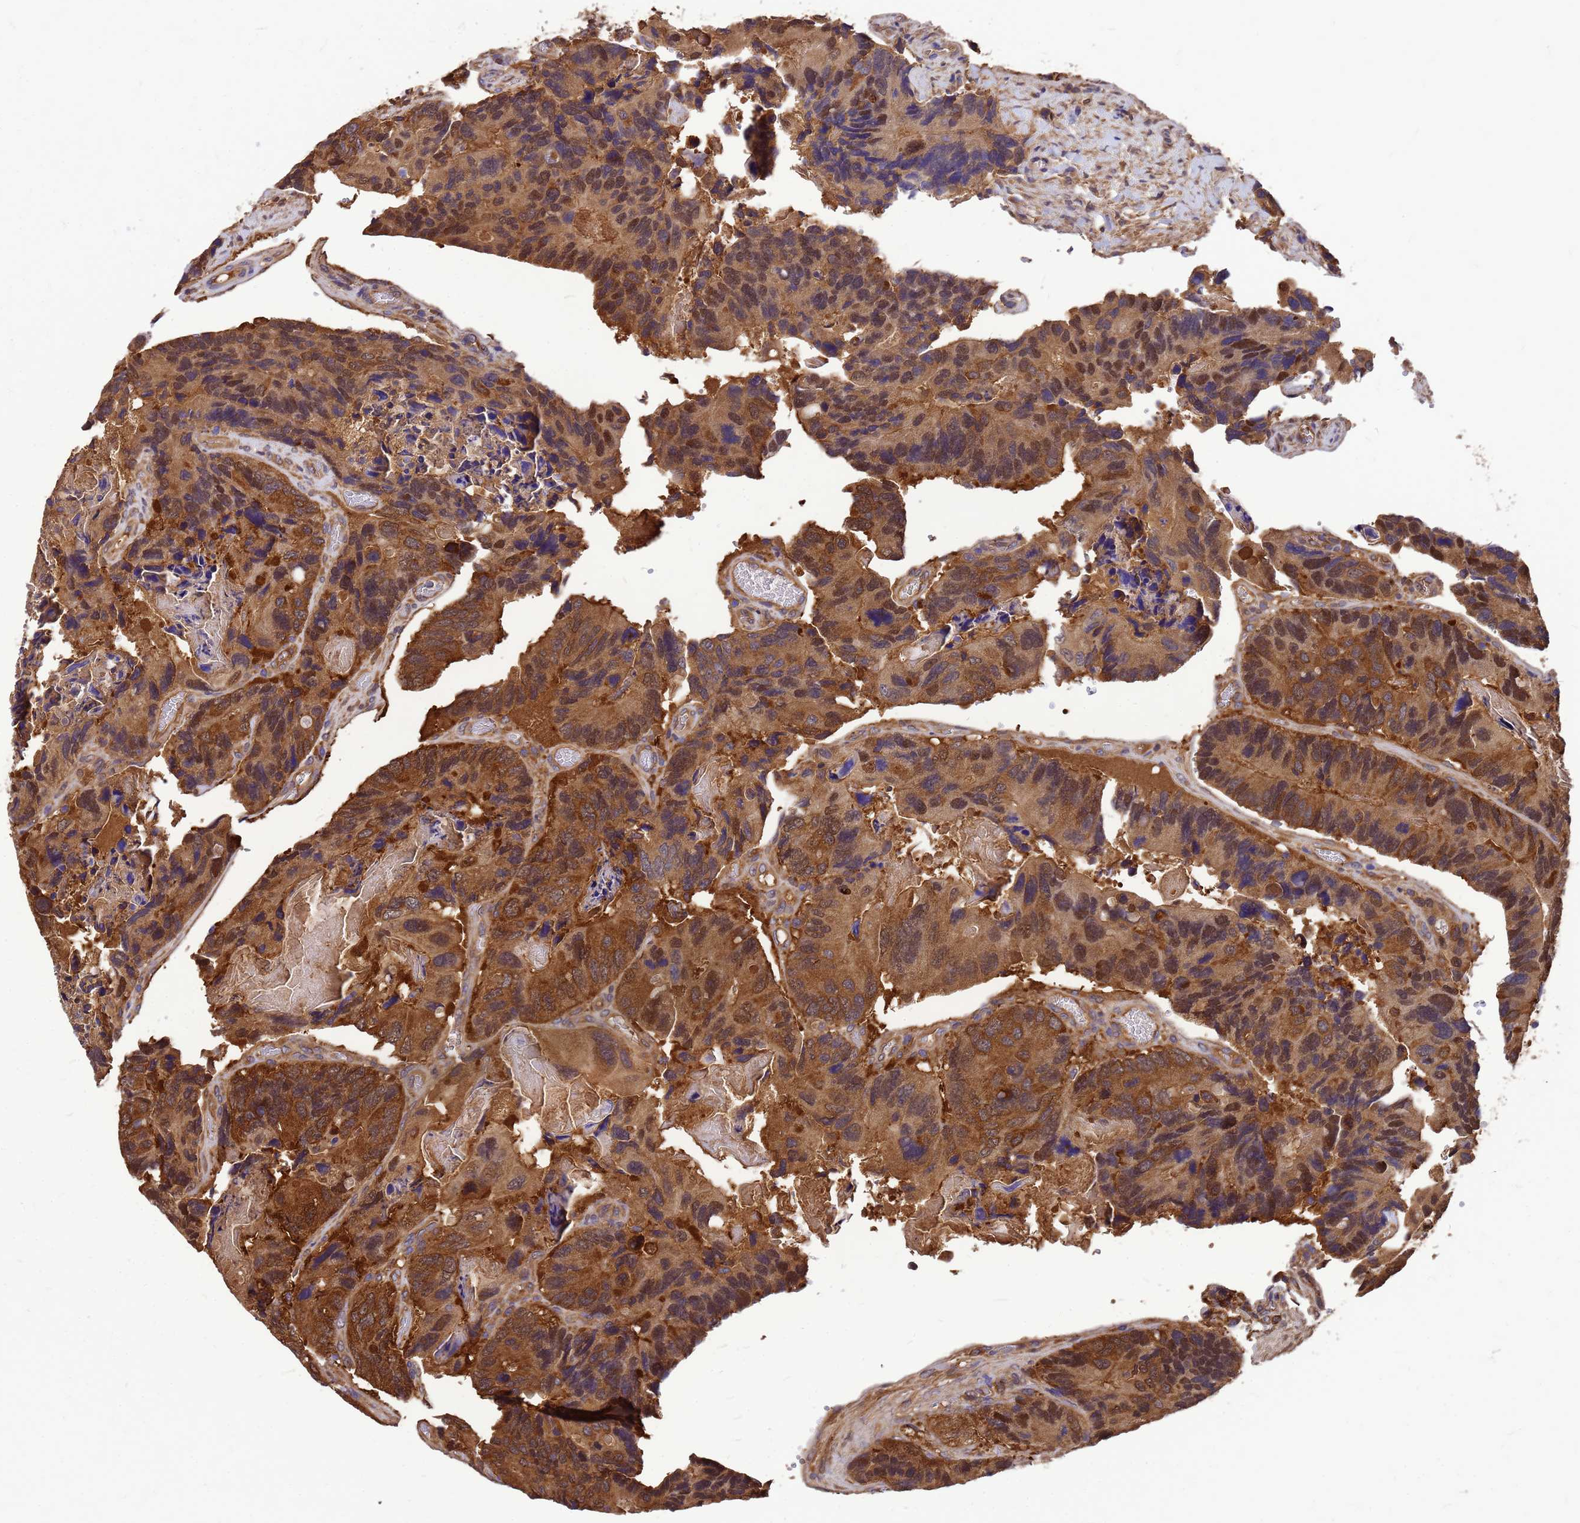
{"staining": {"intensity": "moderate", "quantity": ">75%", "location": "cytoplasmic/membranous"}, "tissue": "colorectal cancer", "cell_type": "Tumor cells", "image_type": "cancer", "snomed": [{"axis": "morphology", "description": "Adenocarcinoma, NOS"}, {"axis": "topography", "description": "Colon"}], "caption": "This histopathology image demonstrates IHC staining of human colorectal adenocarcinoma, with medium moderate cytoplasmic/membranous staining in approximately >75% of tumor cells.", "gene": "GID4", "patient": {"sex": "male", "age": 84}}